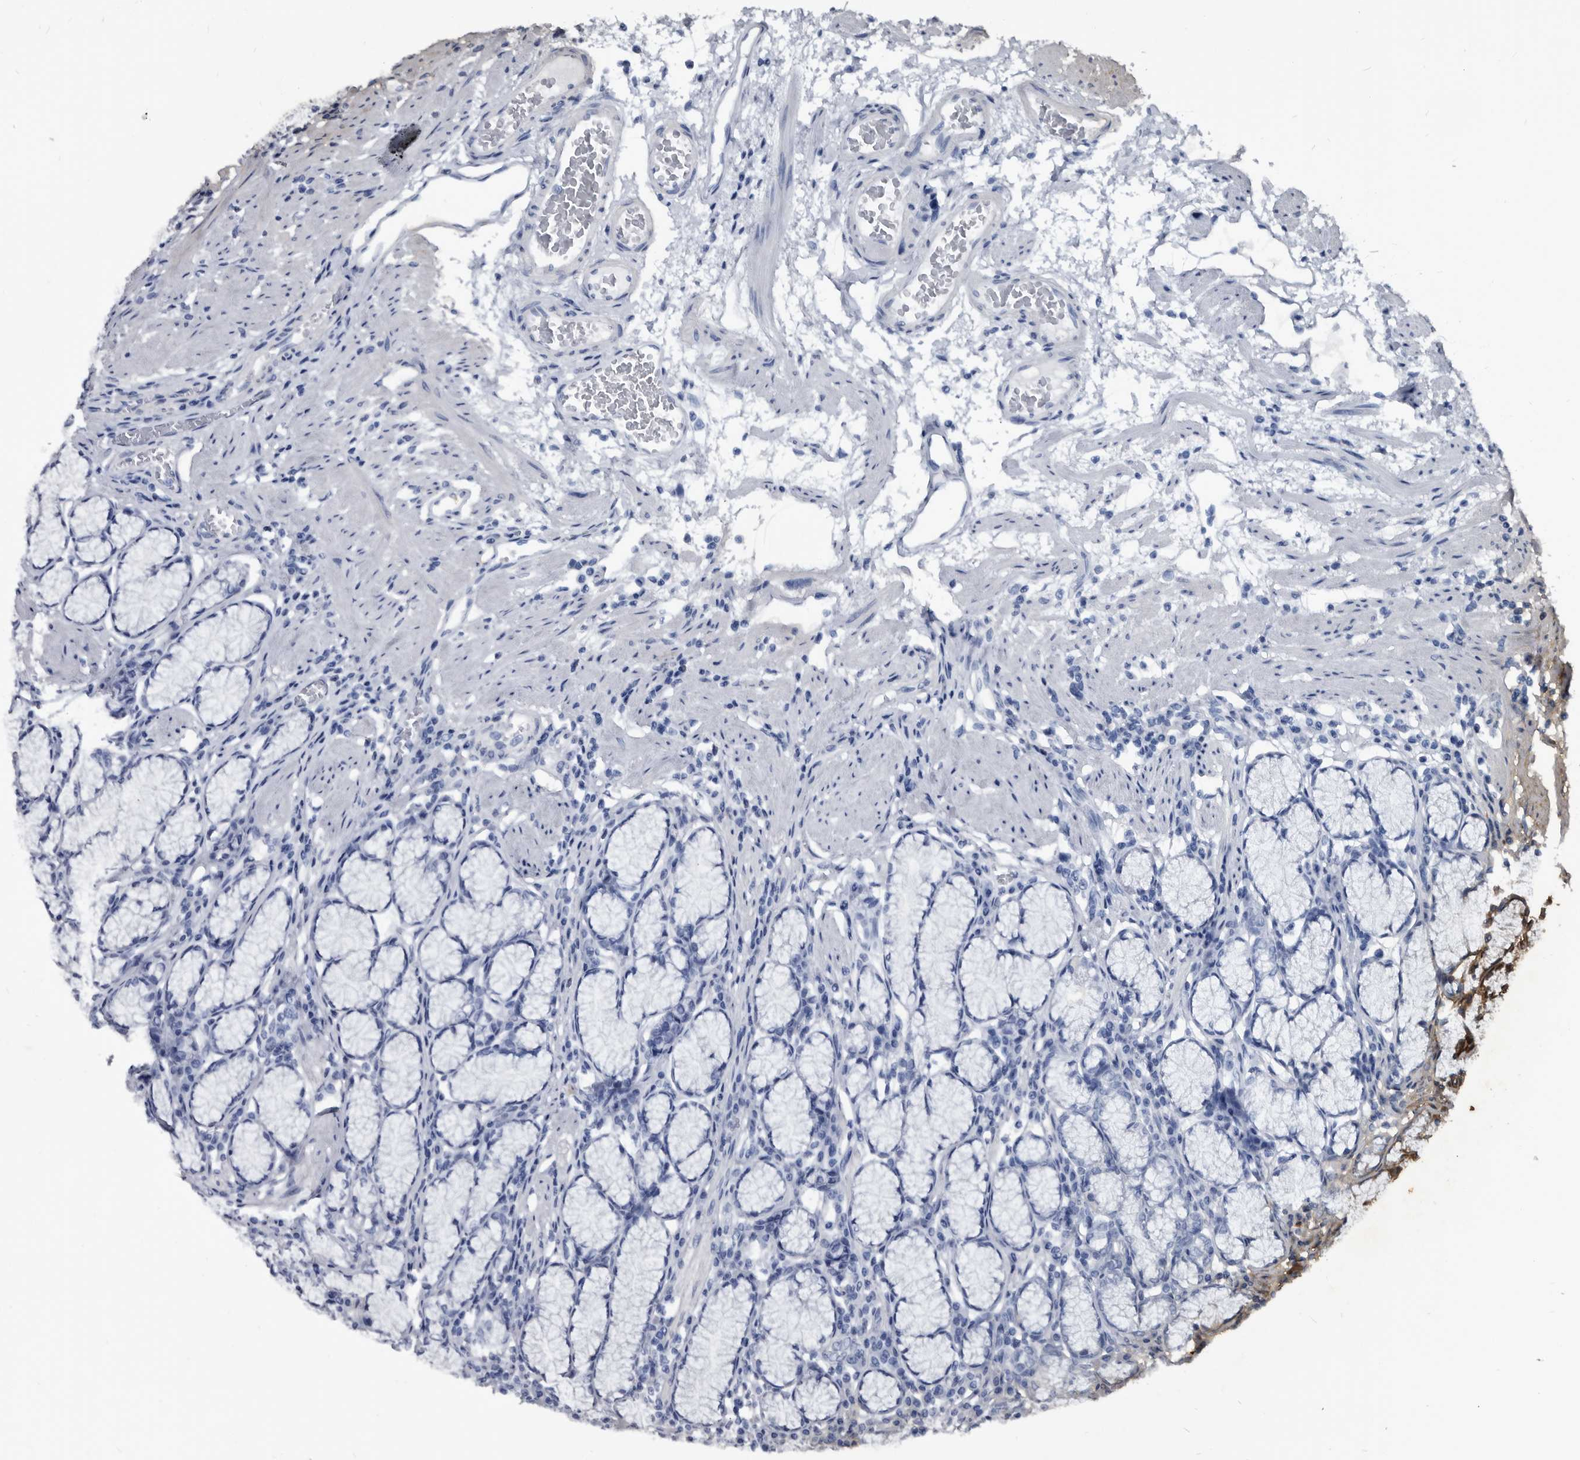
{"staining": {"intensity": "negative", "quantity": "none", "location": "none"}, "tissue": "stomach", "cell_type": "Glandular cells", "image_type": "normal", "snomed": [{"axis": "morphology", "description": "Normal tissue, NOS"}, {"axis": "topography", "description": "Stomach"}], "caption": "An immunohistochemistry histopathology image of normal stomach is shown. There is no staining in glandular cells of stomach. The staining is performed using DAB (3,3'-diaminobenzidine) brown chromogen with nuclei counter-stained in using hematoxylin.", "gene": "PRSS8", "patient": {"sex": "male", "age": 55}}